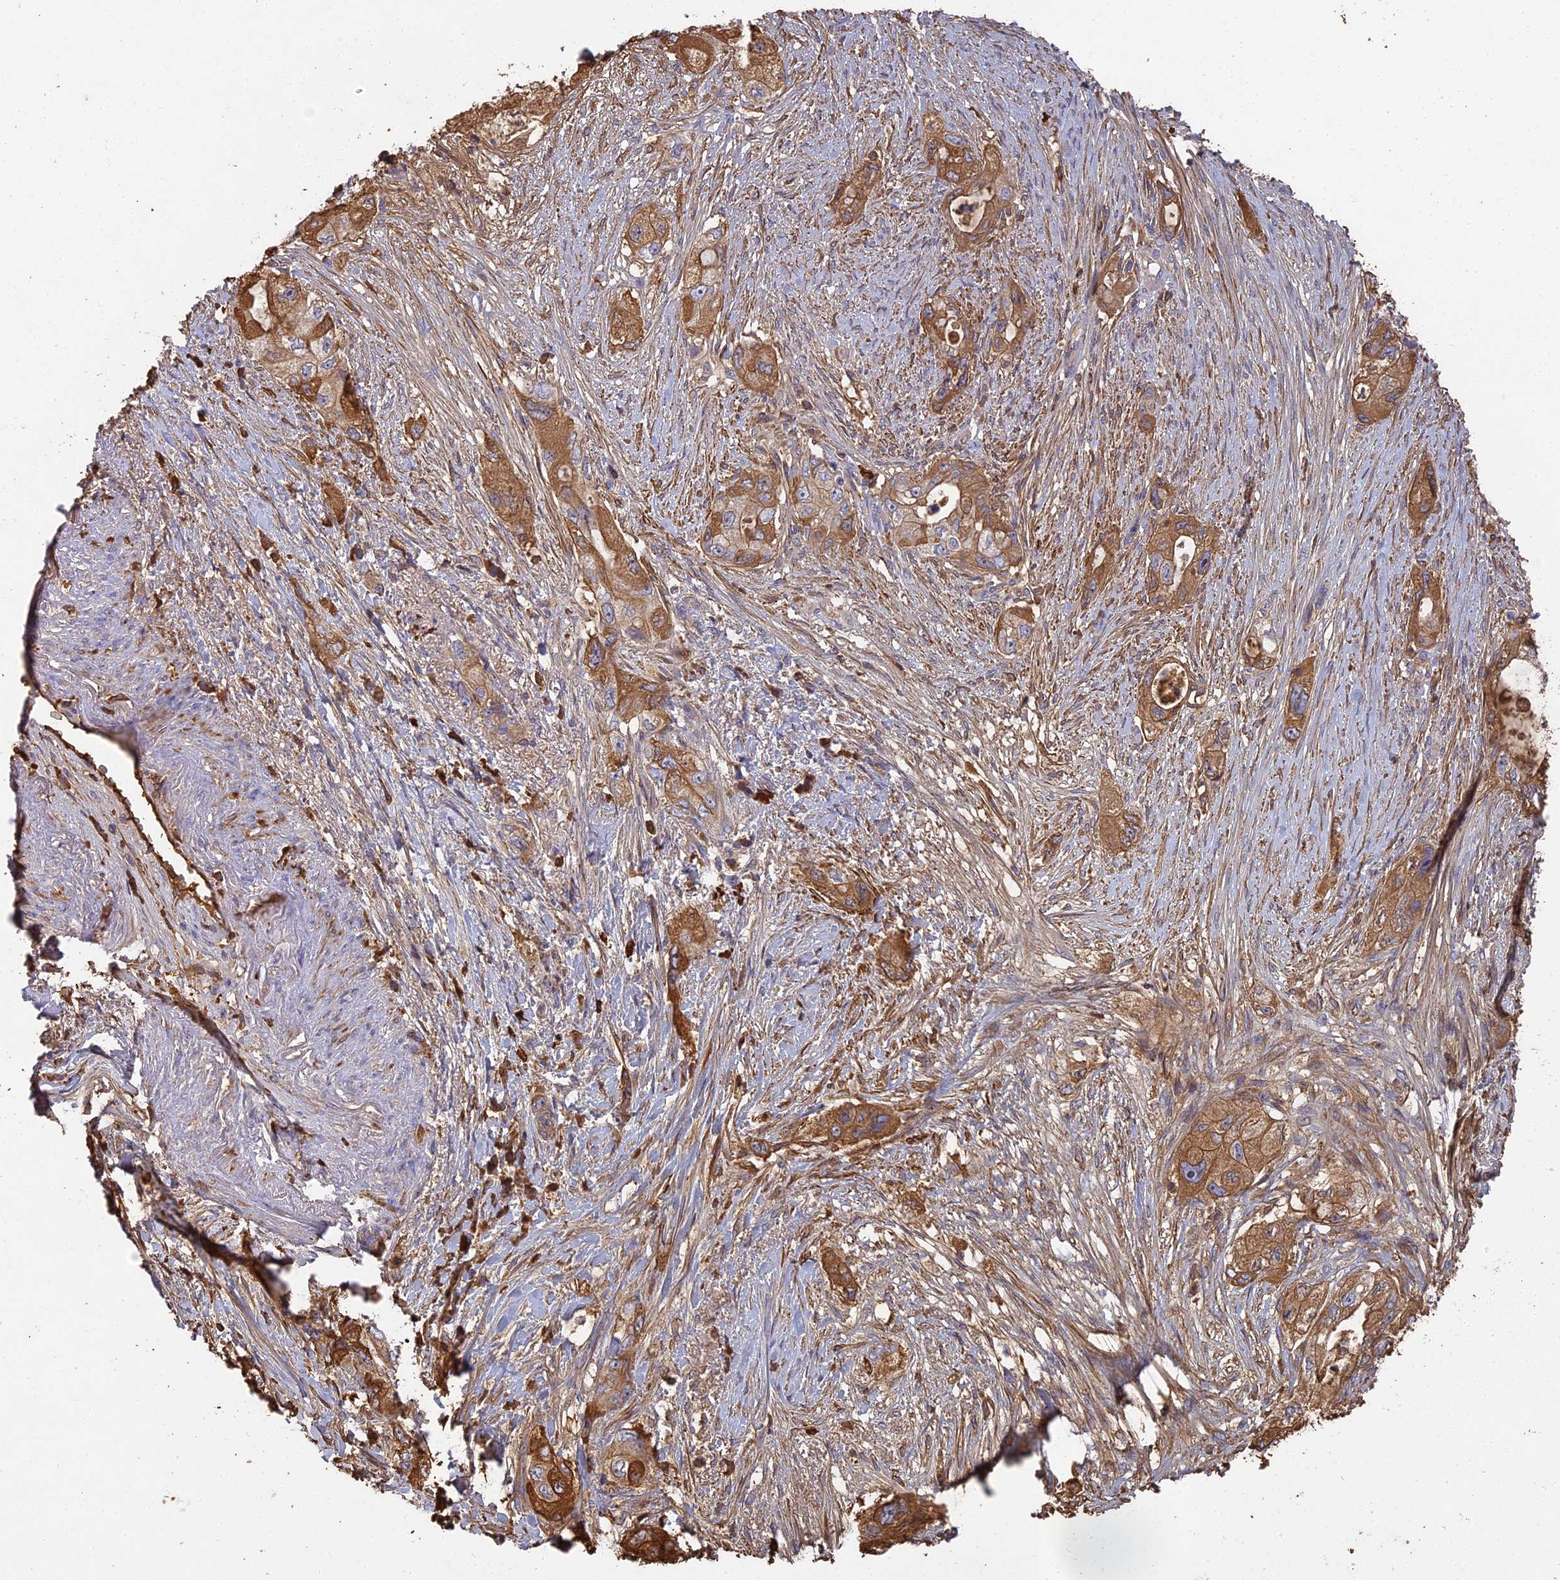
{"staining": {"intensity": "moderate", "quantity": ">75%", "location": "cytoplasmic/membranous"}, "tissue": "pancreatic cancer", "cell_type": "Tumor cells", "image_type": "cancer", "snomed": [{"axis": "morphology", "description": "Adenocarcinoma, NOS"}, {"axis": "topography", "description": "Pancreas"}], "caption": "A micrograph showing moderate cytoplasmic/membranous staining in about >75% of tumor cells in pancreatic cancer, as visualized by brown immunohistochemical staining.", "gene": "ERMAP", "patient": {"sex": "female", "age": 73}}